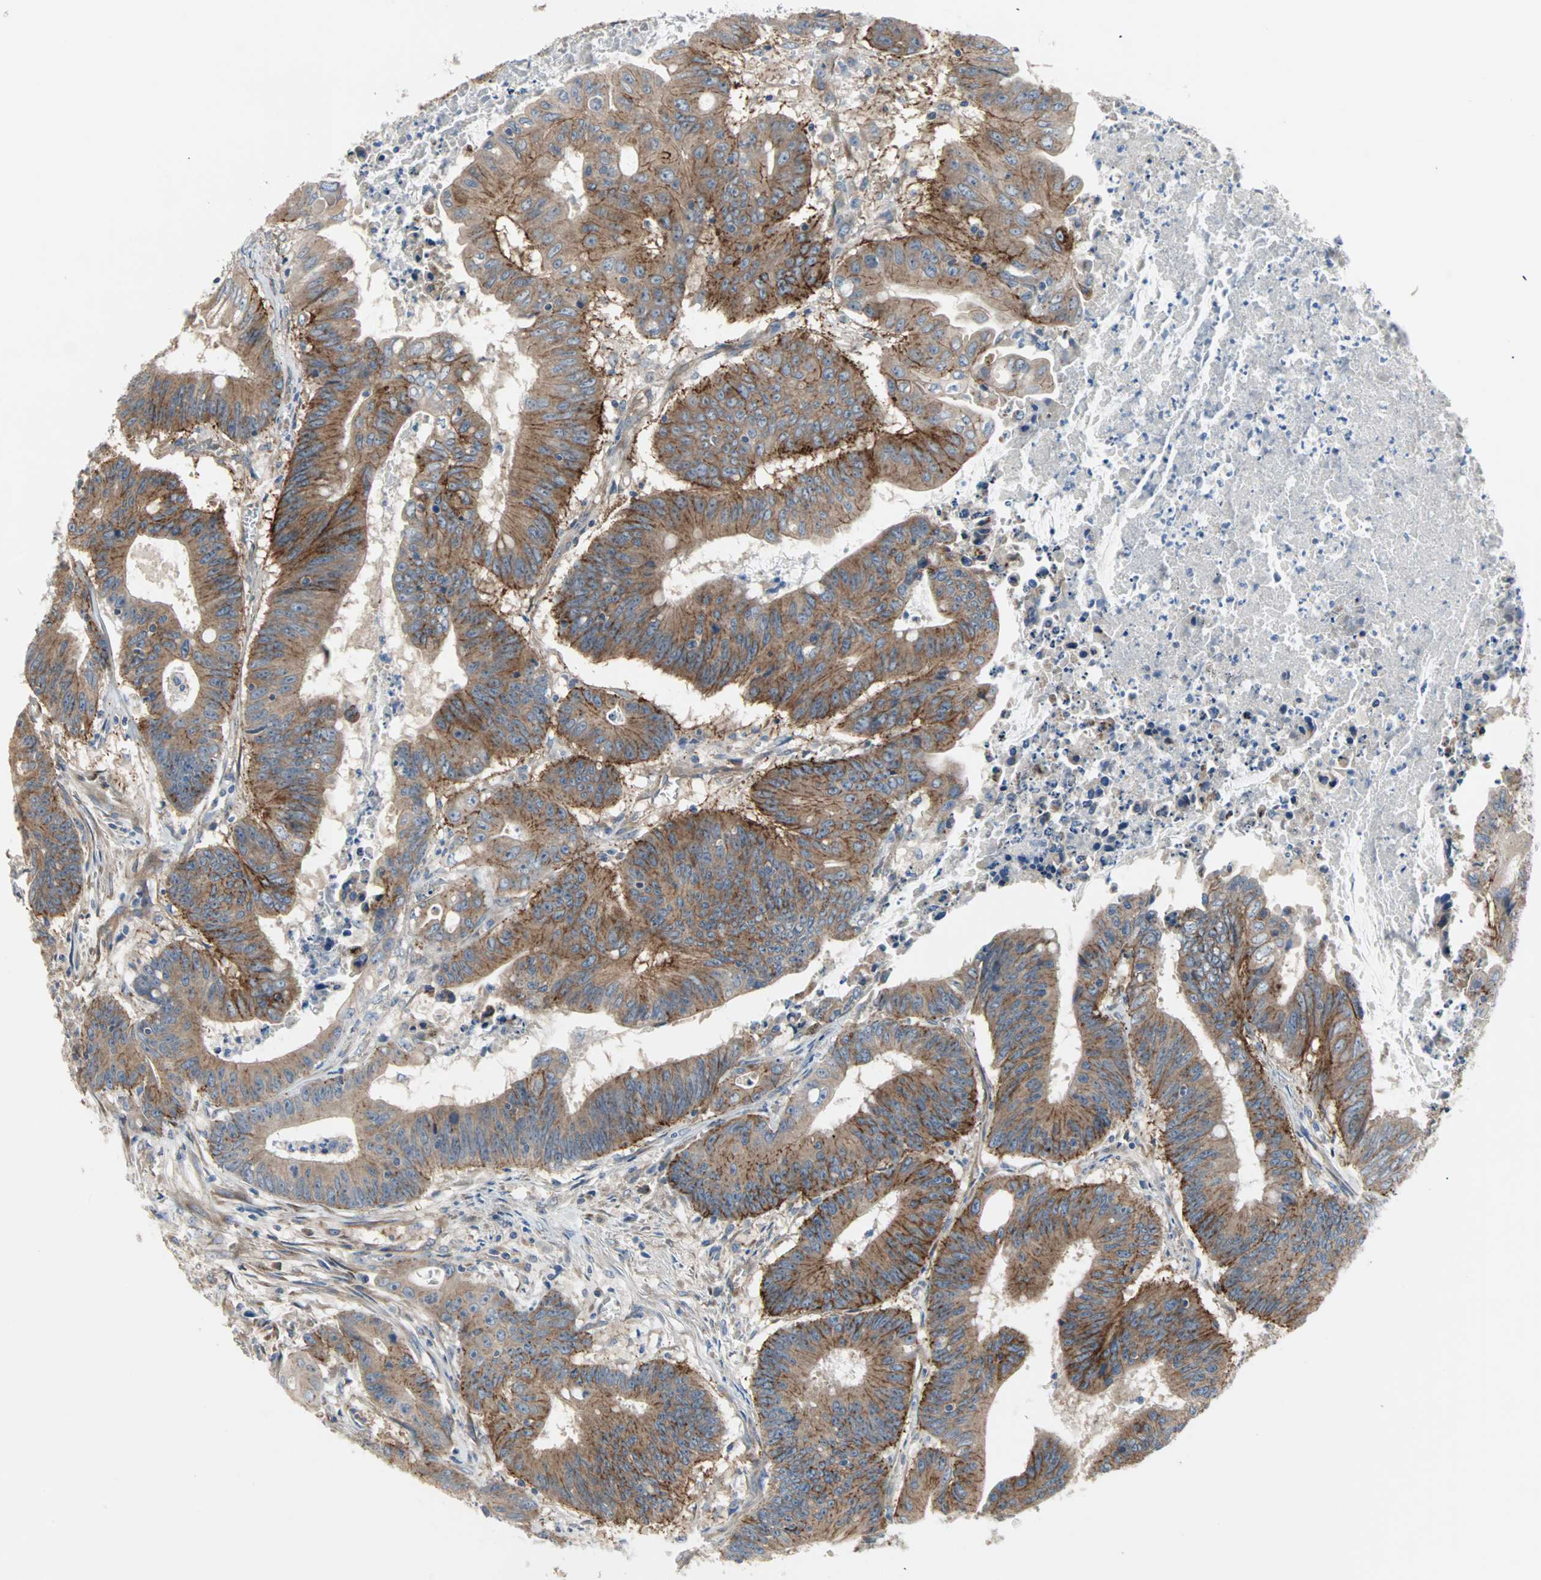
{"staining": {"intensity": "moderate", "quantity": ">75%", "location": "cytoplasmic/membranous"}, "tissue": "colorectal cancer", "cell_type": "Tumor cells", "image_type": "cancer", "snomed": [{"axis": "morphology", "description": "Adenocarcinoma, NOS"}, {"axis": "topography", "description": "Colon"}], "caption": "Human colorectal cancer stained for a protein (brown) reveals moderate cytoplasmic/membranous positive staining in approximately >75% of tumor cells.", "gene": "PDE8A", "patient": {"sex": "male", "age": 45}}